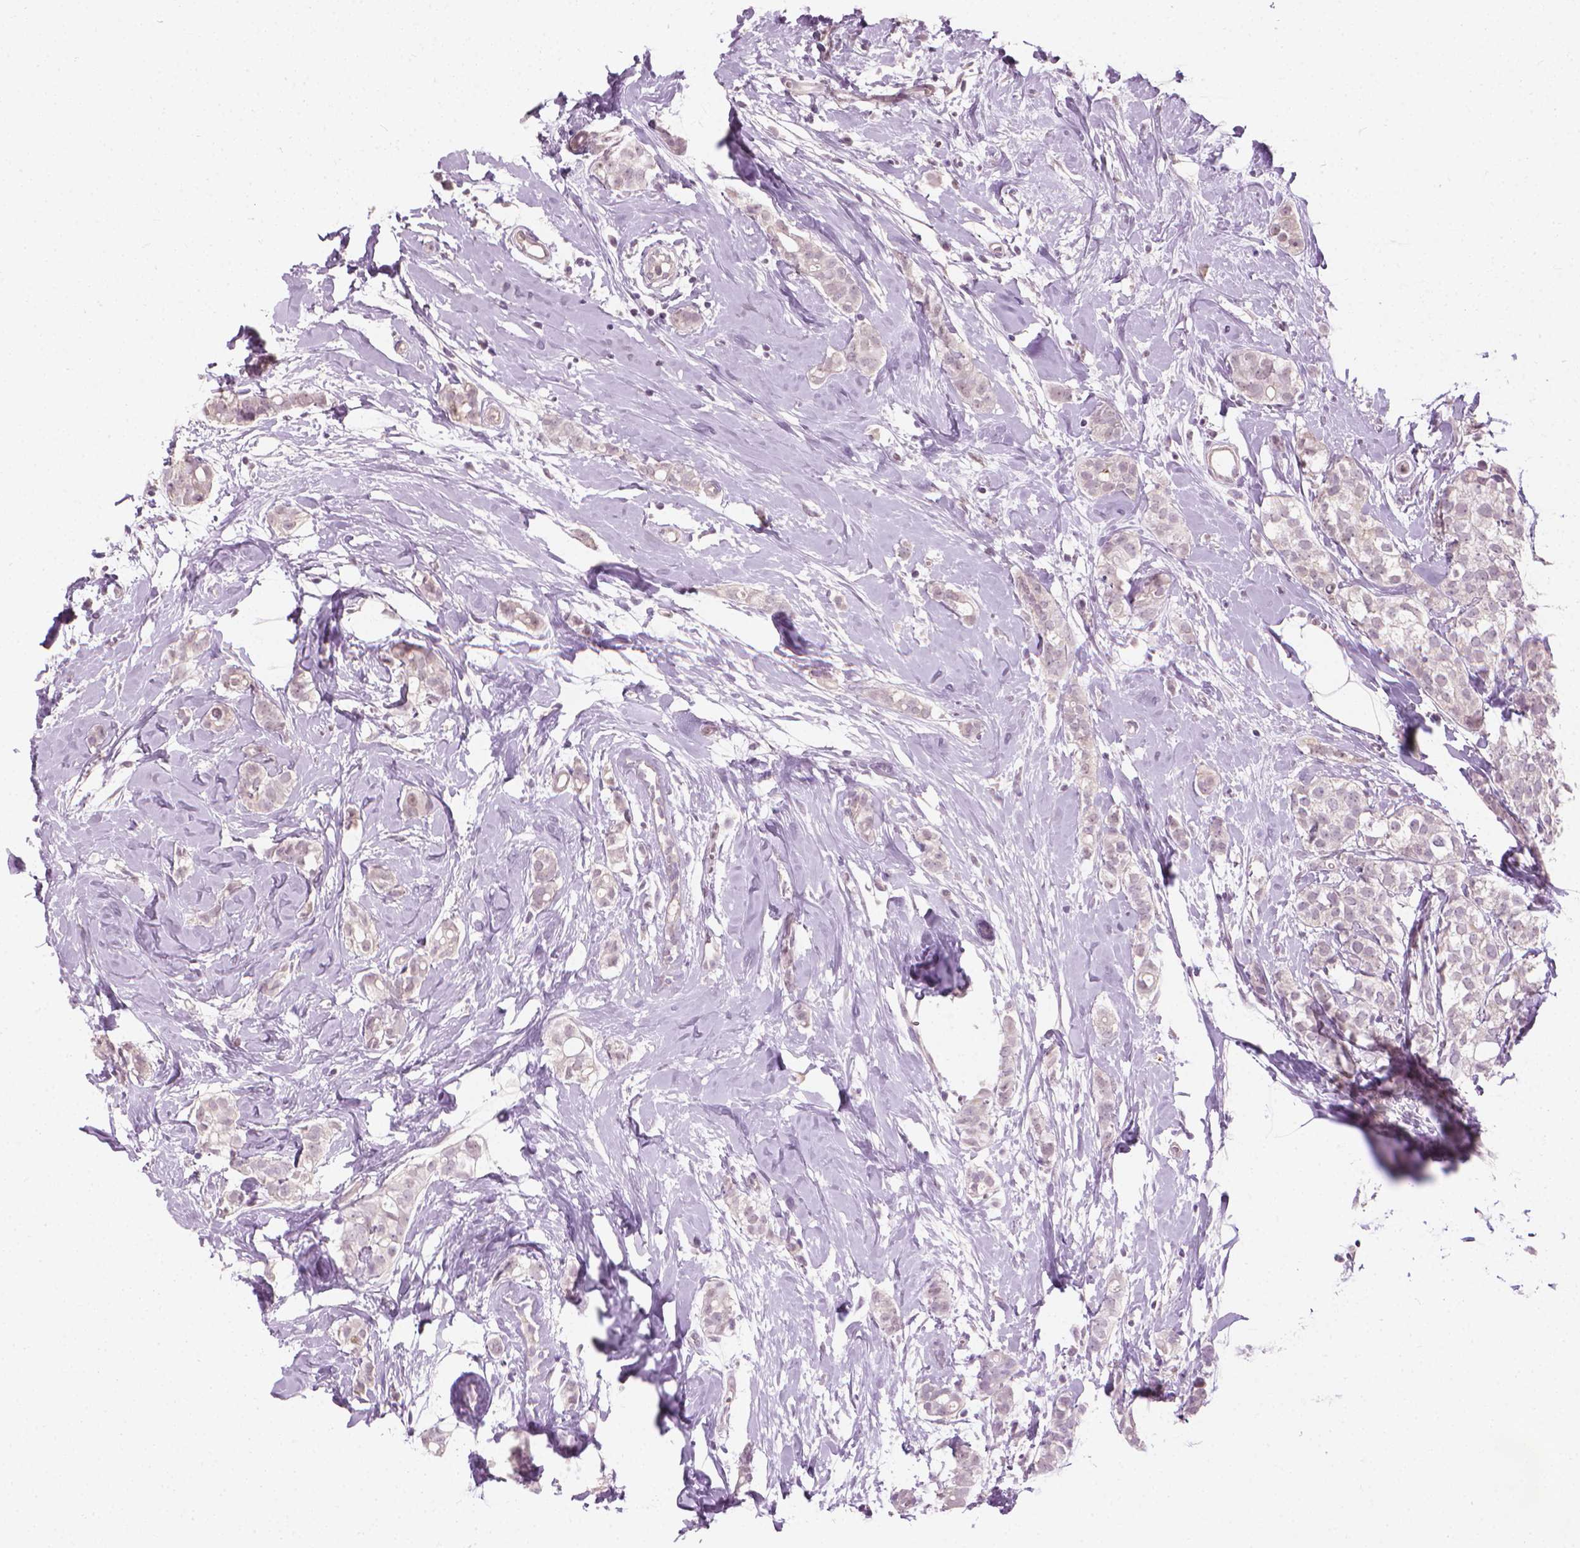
{"staining": {"intensity": "negative", "quantity": "none", "location": "none"}, "tissue": "breast cancer", "cell_type": "Tumor cells", "image_type": "cancer", "snomed": [{"axis": "morphology", "description": "Duct carcinoma"}, {"axis": "topography", "description": "Breast"}], "caption": "An image of intraductal carcinoma (breast) stained for a protein displays no brown staining in tumor cells.", "gene": "SAXO2", "patient": {"sex": "female", "age": 40}}